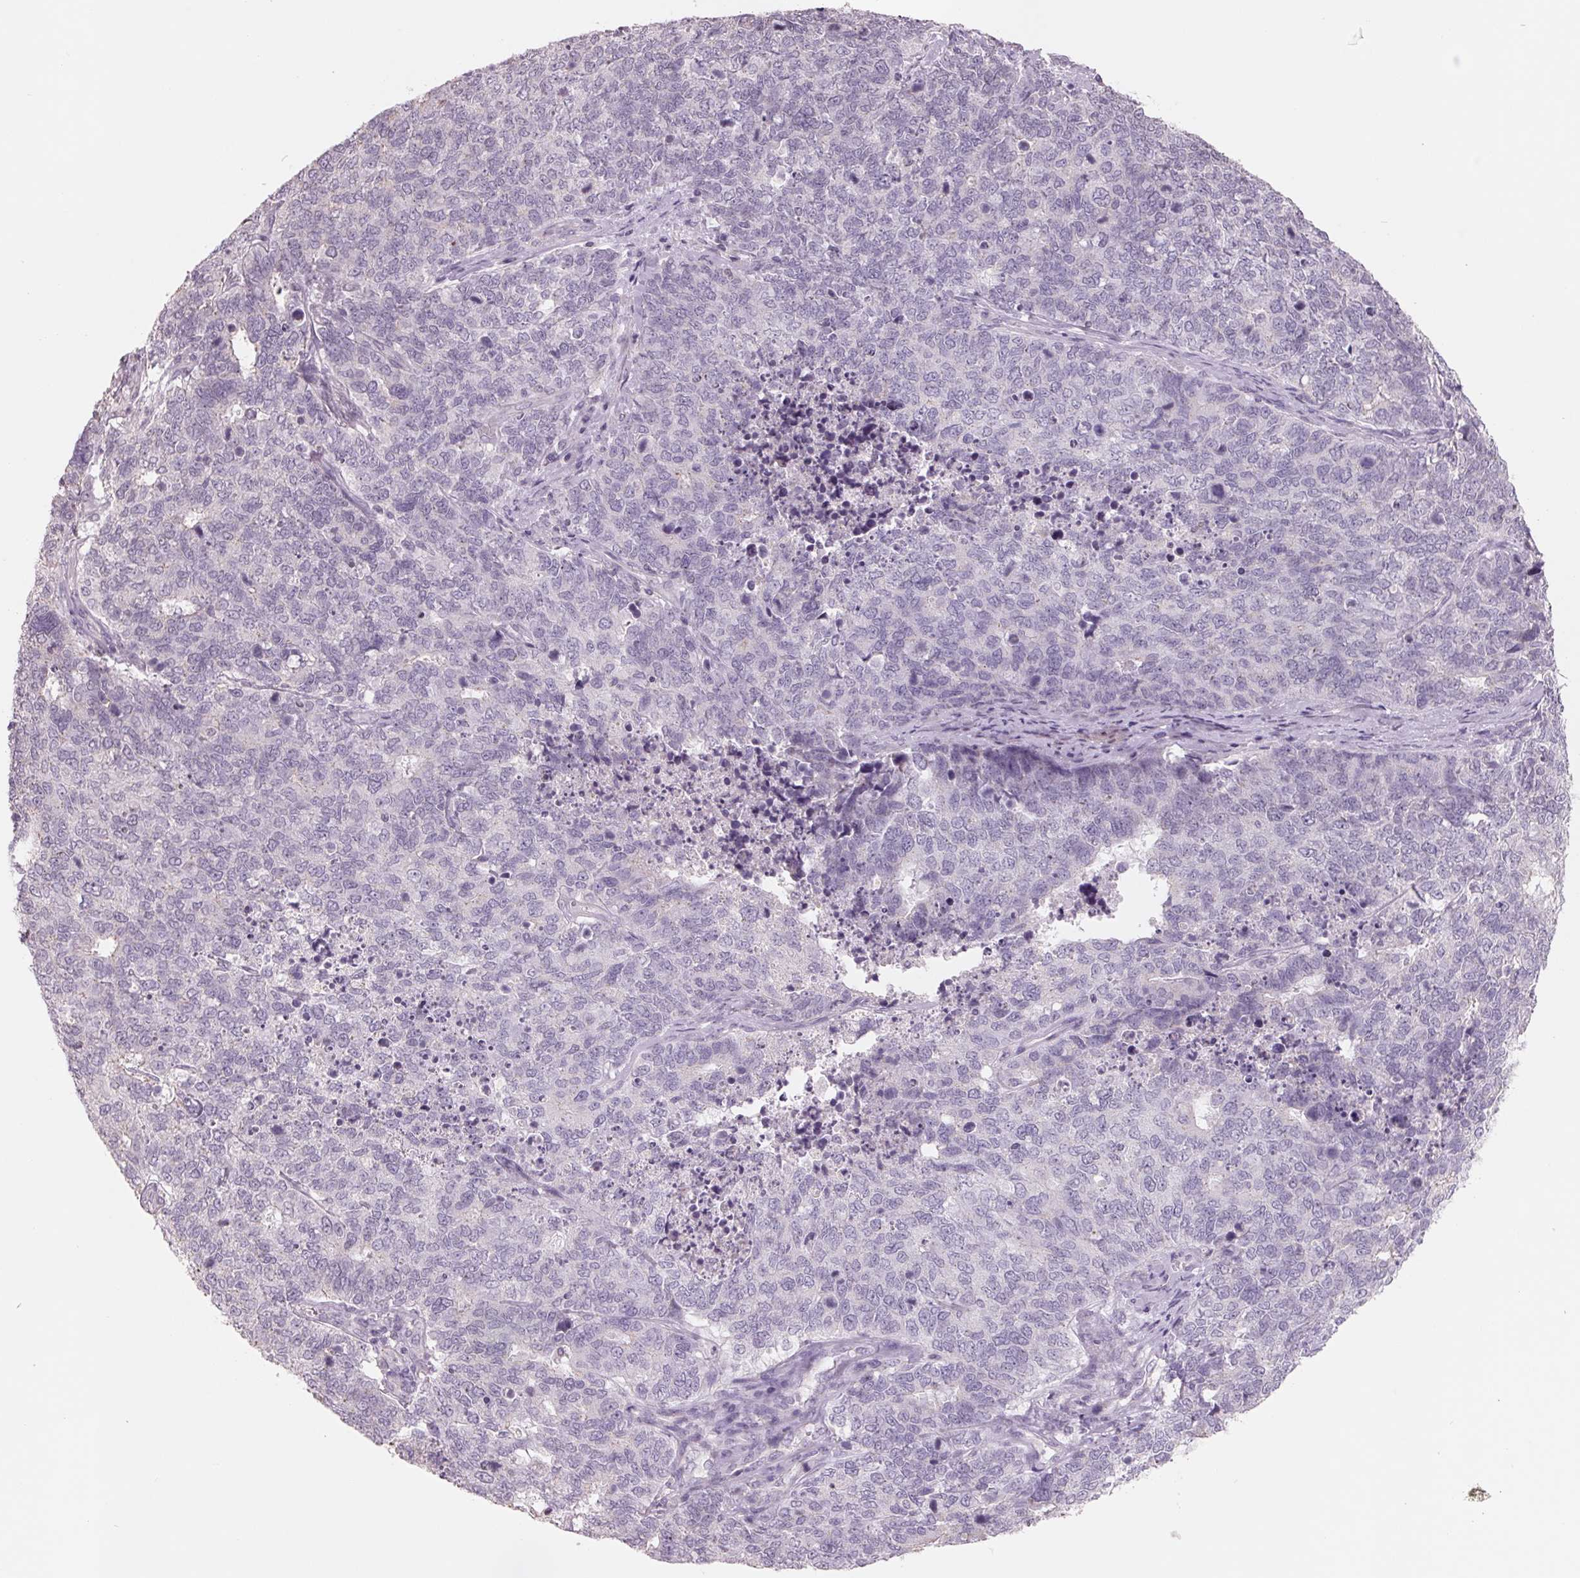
{"staining": {"intensity": "negative", "quantity": "none", "location": "none"}, "tissue": "cervical cancer", "cell_type": "Tumor cells", "image_type": "cancer", "snomed": [{"axis": "morphology", "description": "Adenocarcinoma, NOS"}, {"axis": "topography", "description": "Cervix"}], "caption": "This is a photomicrograph of IHC staining of cervical cancer (adenocarcinoma), which shows no staining in tumor cells.", "gene": "FTCD", "patient": {"sex": "female", "age": 63}}